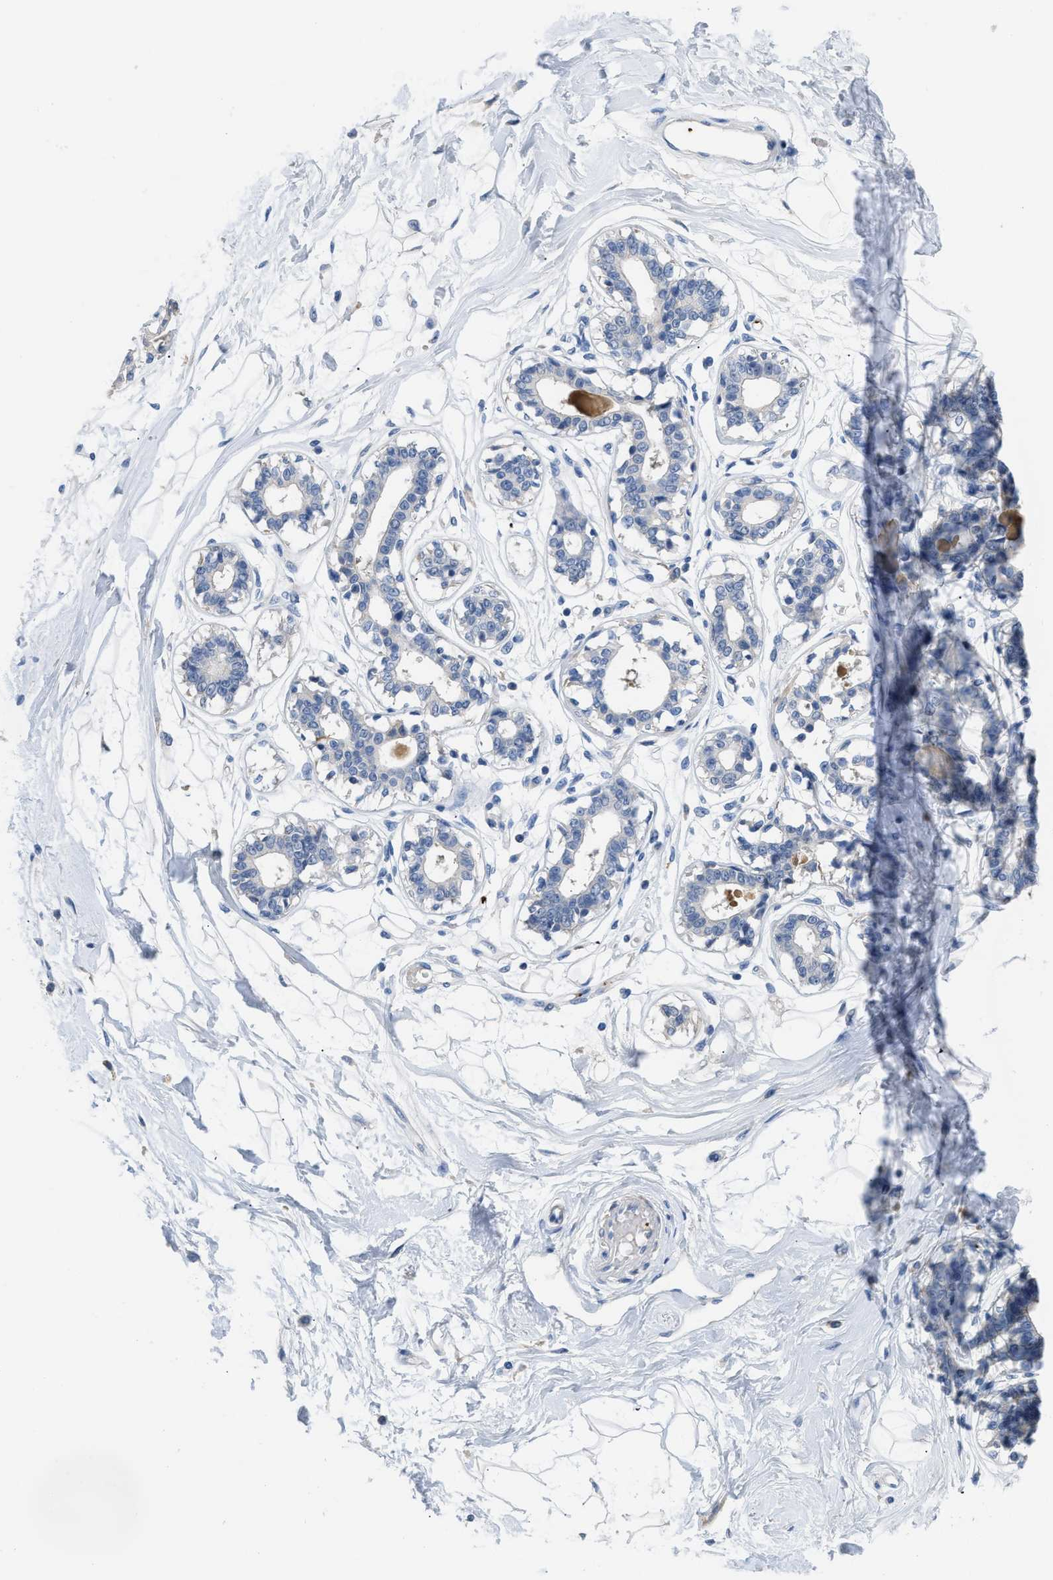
{"staining": {"intensity": "negative", "quantity": "none", "location": "none"}, "tissue": "breast", "cell_type": "Adipocytes", "image_type": "normal", "snomed": [{"axis": "morphology", "description": "Normal tissue, NOS"}, {"axis": "topography", "description": "Breast"}], "caption": "The histopathology image reveals no significant positivity in adipocytes of breast.", "gene": "FGF18", "patient": {"sex": "female", "age": 45}}